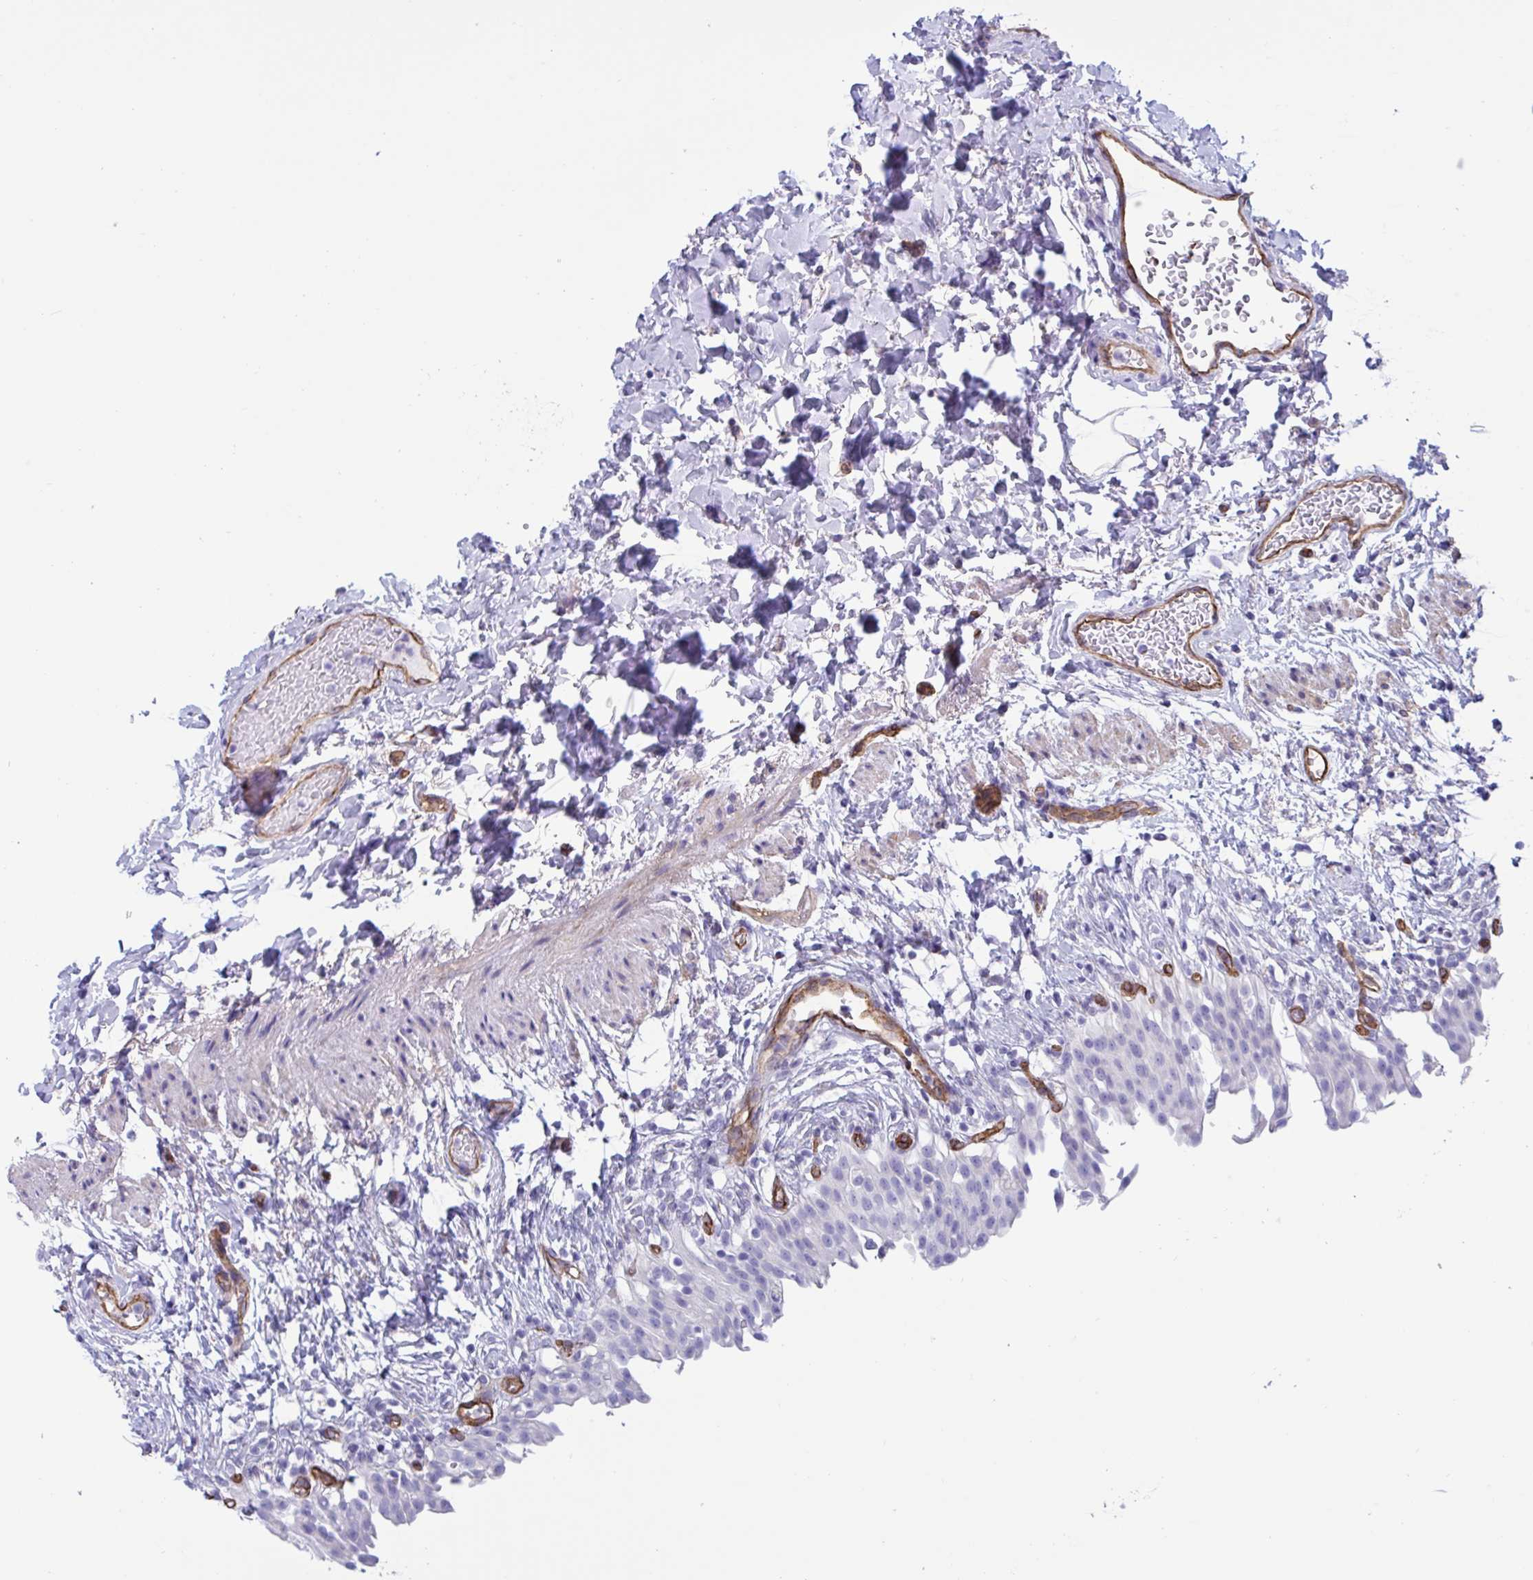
{"staining": {"intensity": "negative", "quantity": "none", "location": "none"}, "tissue": "urinary bladder", "cell_type": "Urothelial cells", "image_type": "normal", "snomed": [{"axis": "morphology", "description": "Normal tissue, NOS"}, {"axis": "topography", "description": "Urinary bladder"}, {"axis": "topography", "description": "Peripheral nerve tissue"}], "caption": "High power microscopy histopathology image of an immunohistochemistry (IHC) photomicrograph of unremarkable urinary bladder, revealing no significant positivity in urothelial cells. The staining is performed using DAB brown chromogen with nuclei counter-stained in using hematoxylin.", "gene": "RPL22L1", "patient": {"sex": "female", "age": 60}}